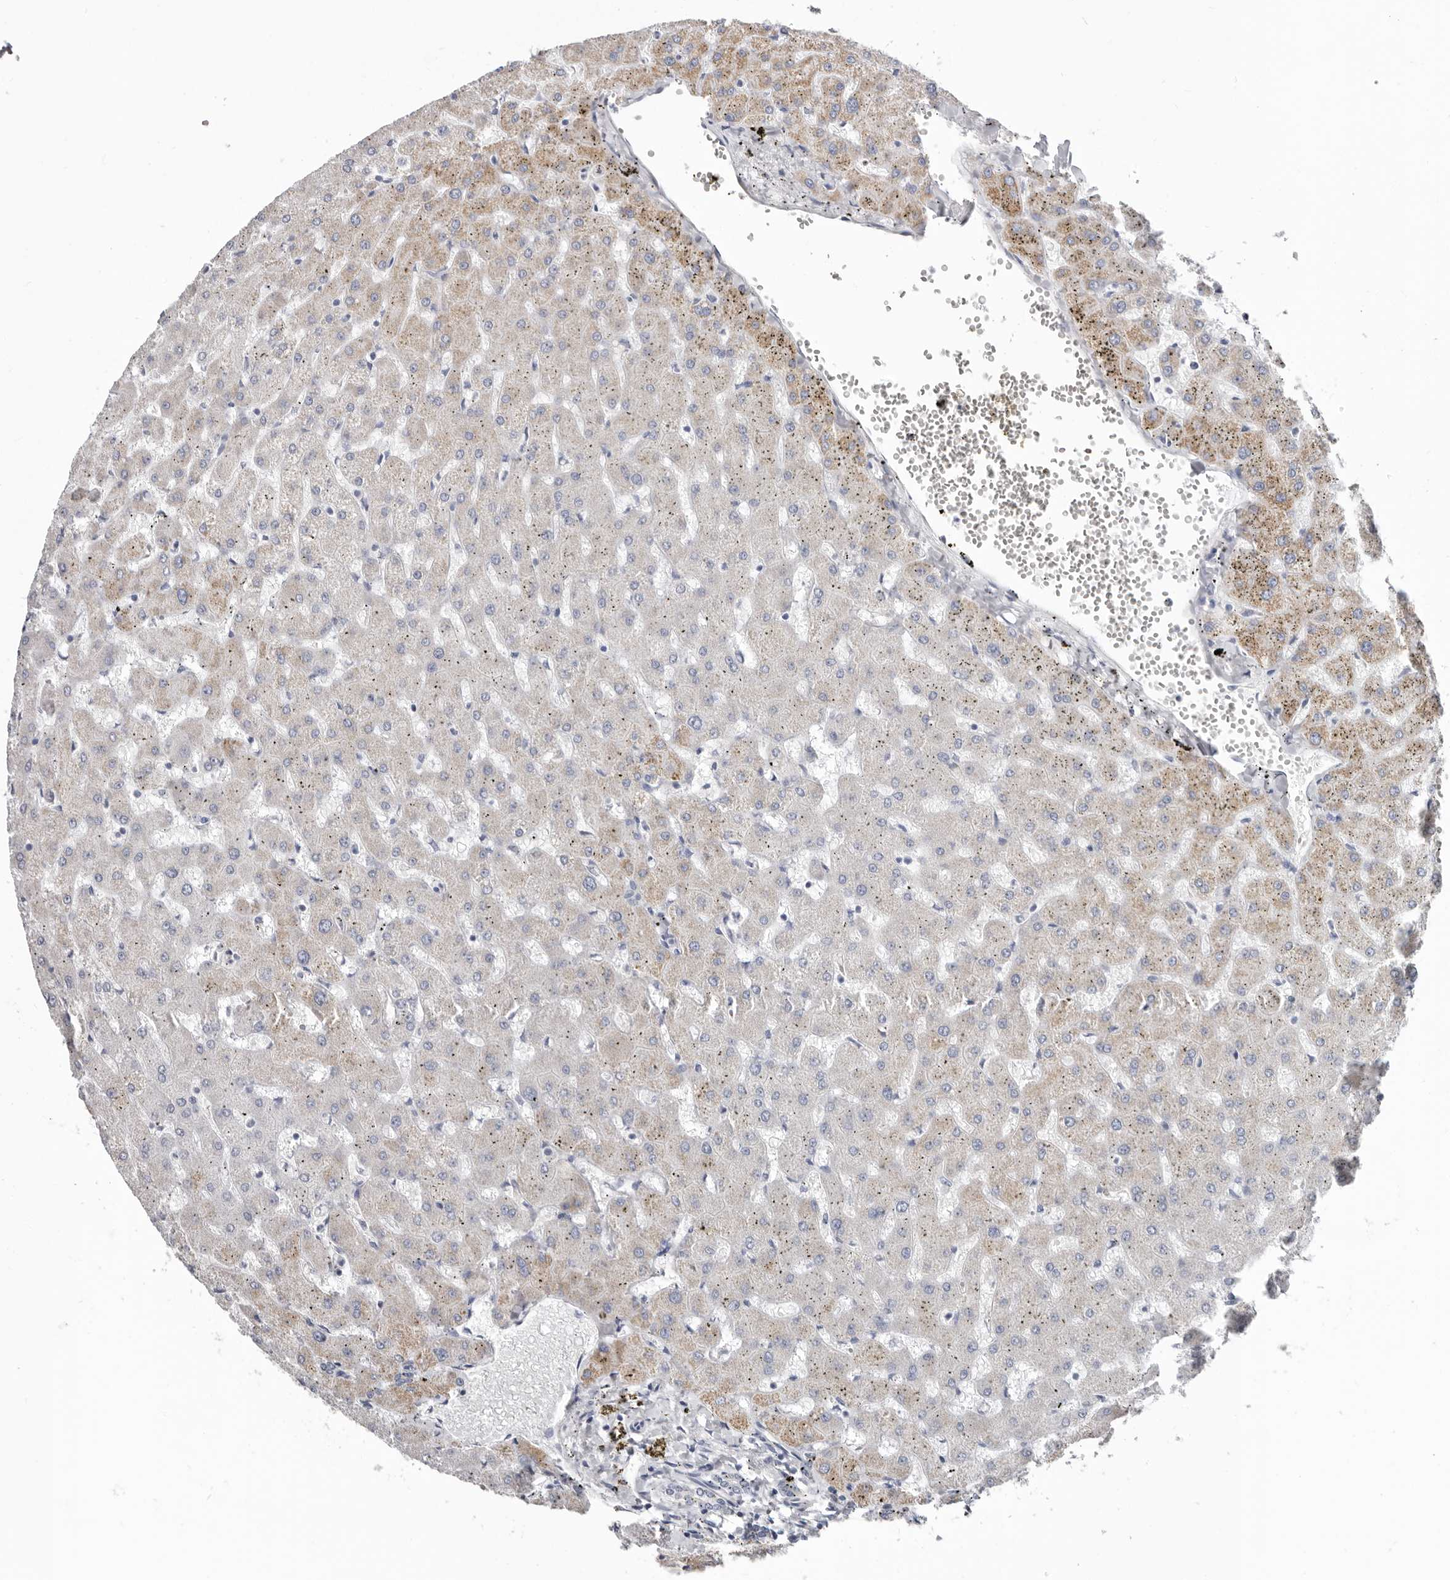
{"staining": {"intensity": "negative", "quantity": "none", "location": "none"}, "tissue": "liver", "cell_type": "Cholangiocytes", "image_type": "normal", "snomed": [{"axis": "morphology", "description": "Normal tissue, NOS"}, {"axis": "topography", "description": "Liver"}], "caption": "Immunohistochemistry of normal human liver demonstrates no staining in cholangiocytes.", "gene": "RSPO2", "patient": {"sex": "female", "age": 63}}